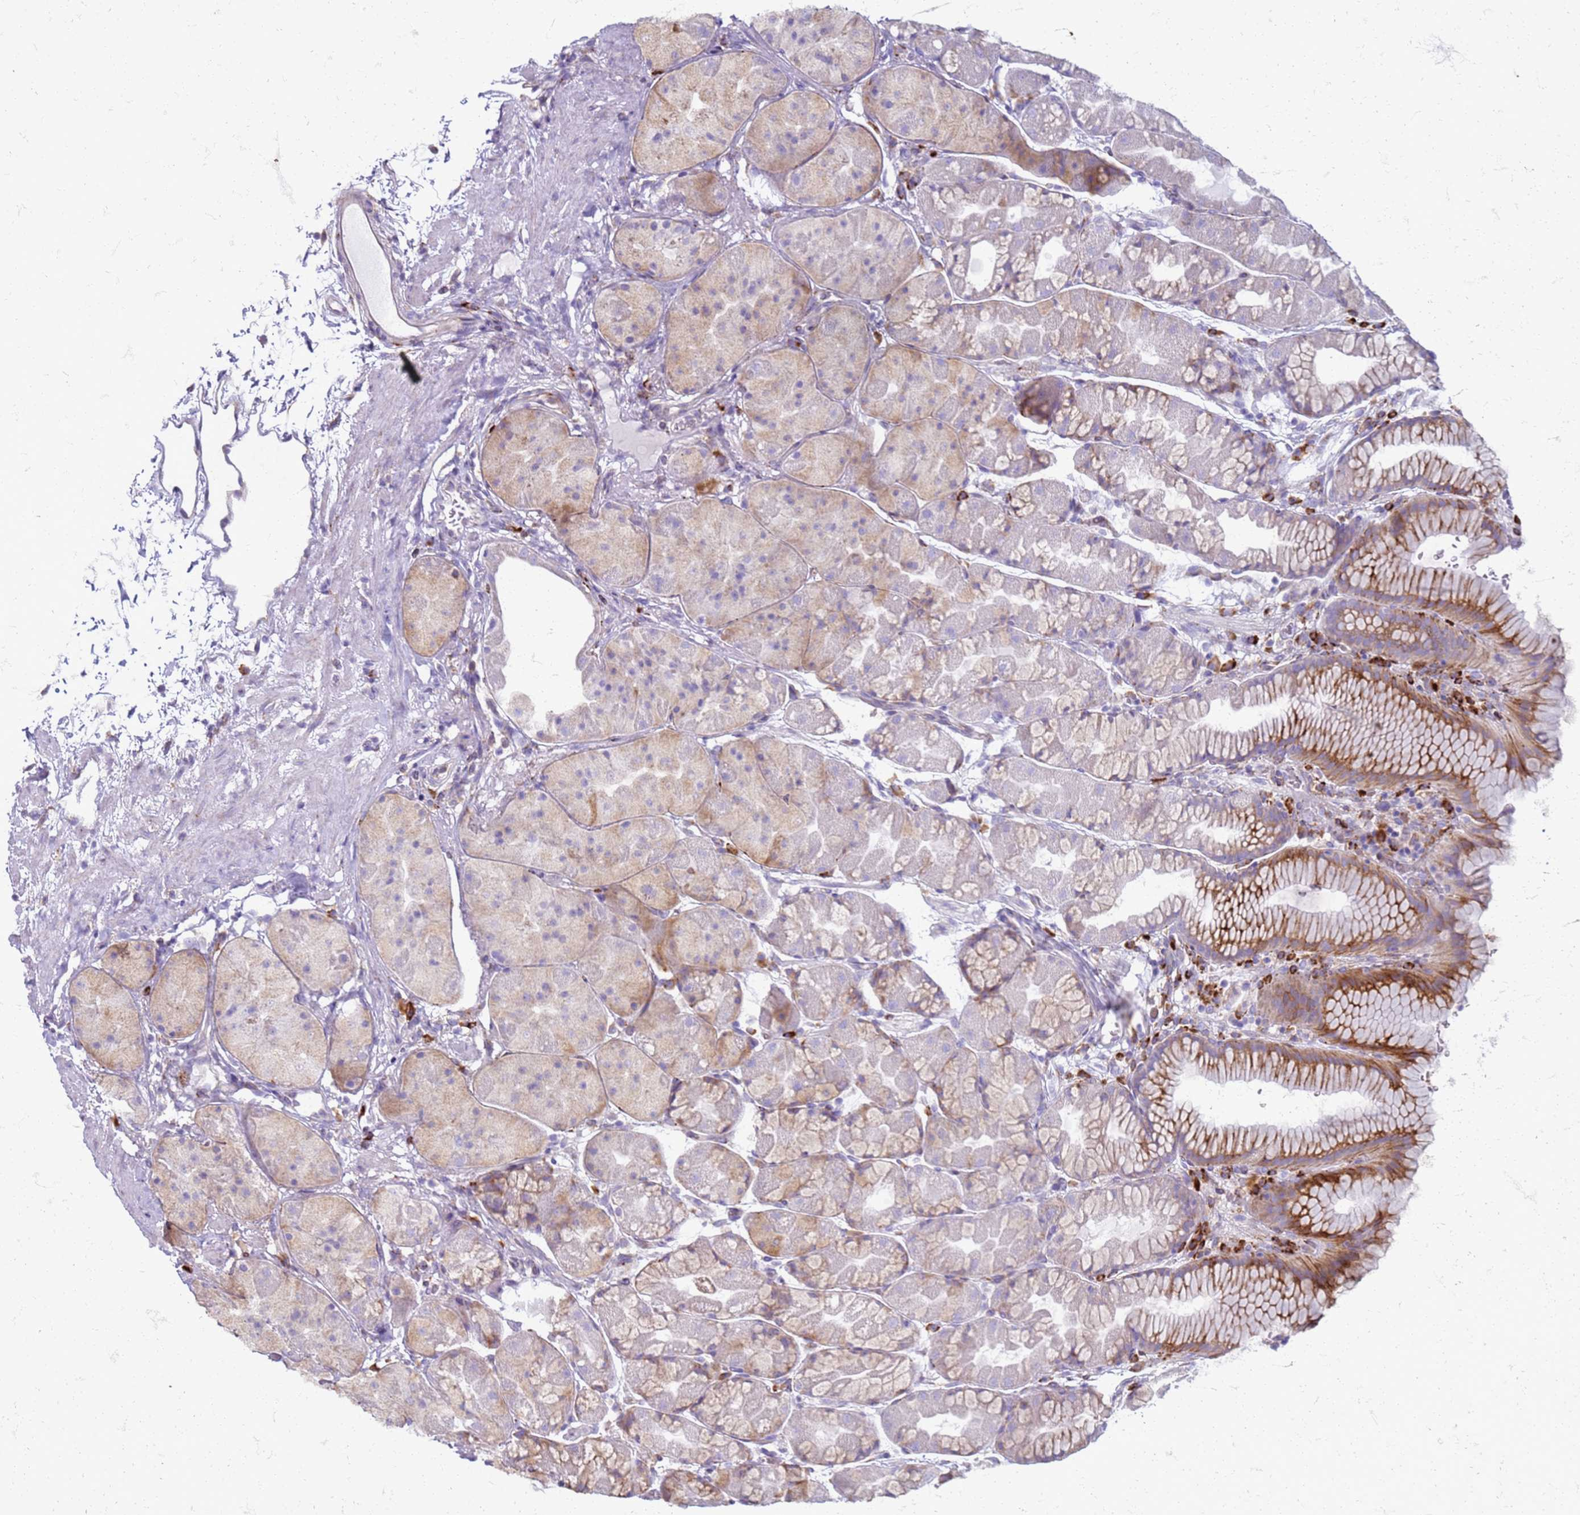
{"staining": {"intensity": "moderate", "quantity": "<25%", "location": "cytoplasmic/membranous"}, "tissue": "stomach", "cell_type": "Glandular cells", "image_type": "normal", "snomed": [{"axis": "morphology", "description": "Normal tissue, NOS"}, {"axis": "topography", "description": "Stomach"}], "caption": "IHC image of normal human stomach stained for a protein (brown), which demonstrates low levels of moderate cytoplasmic/membranous staining in approximately <25% of glandular cells.", "gene": "PDK3", "patient": {"sex": "male", "age": 57}}